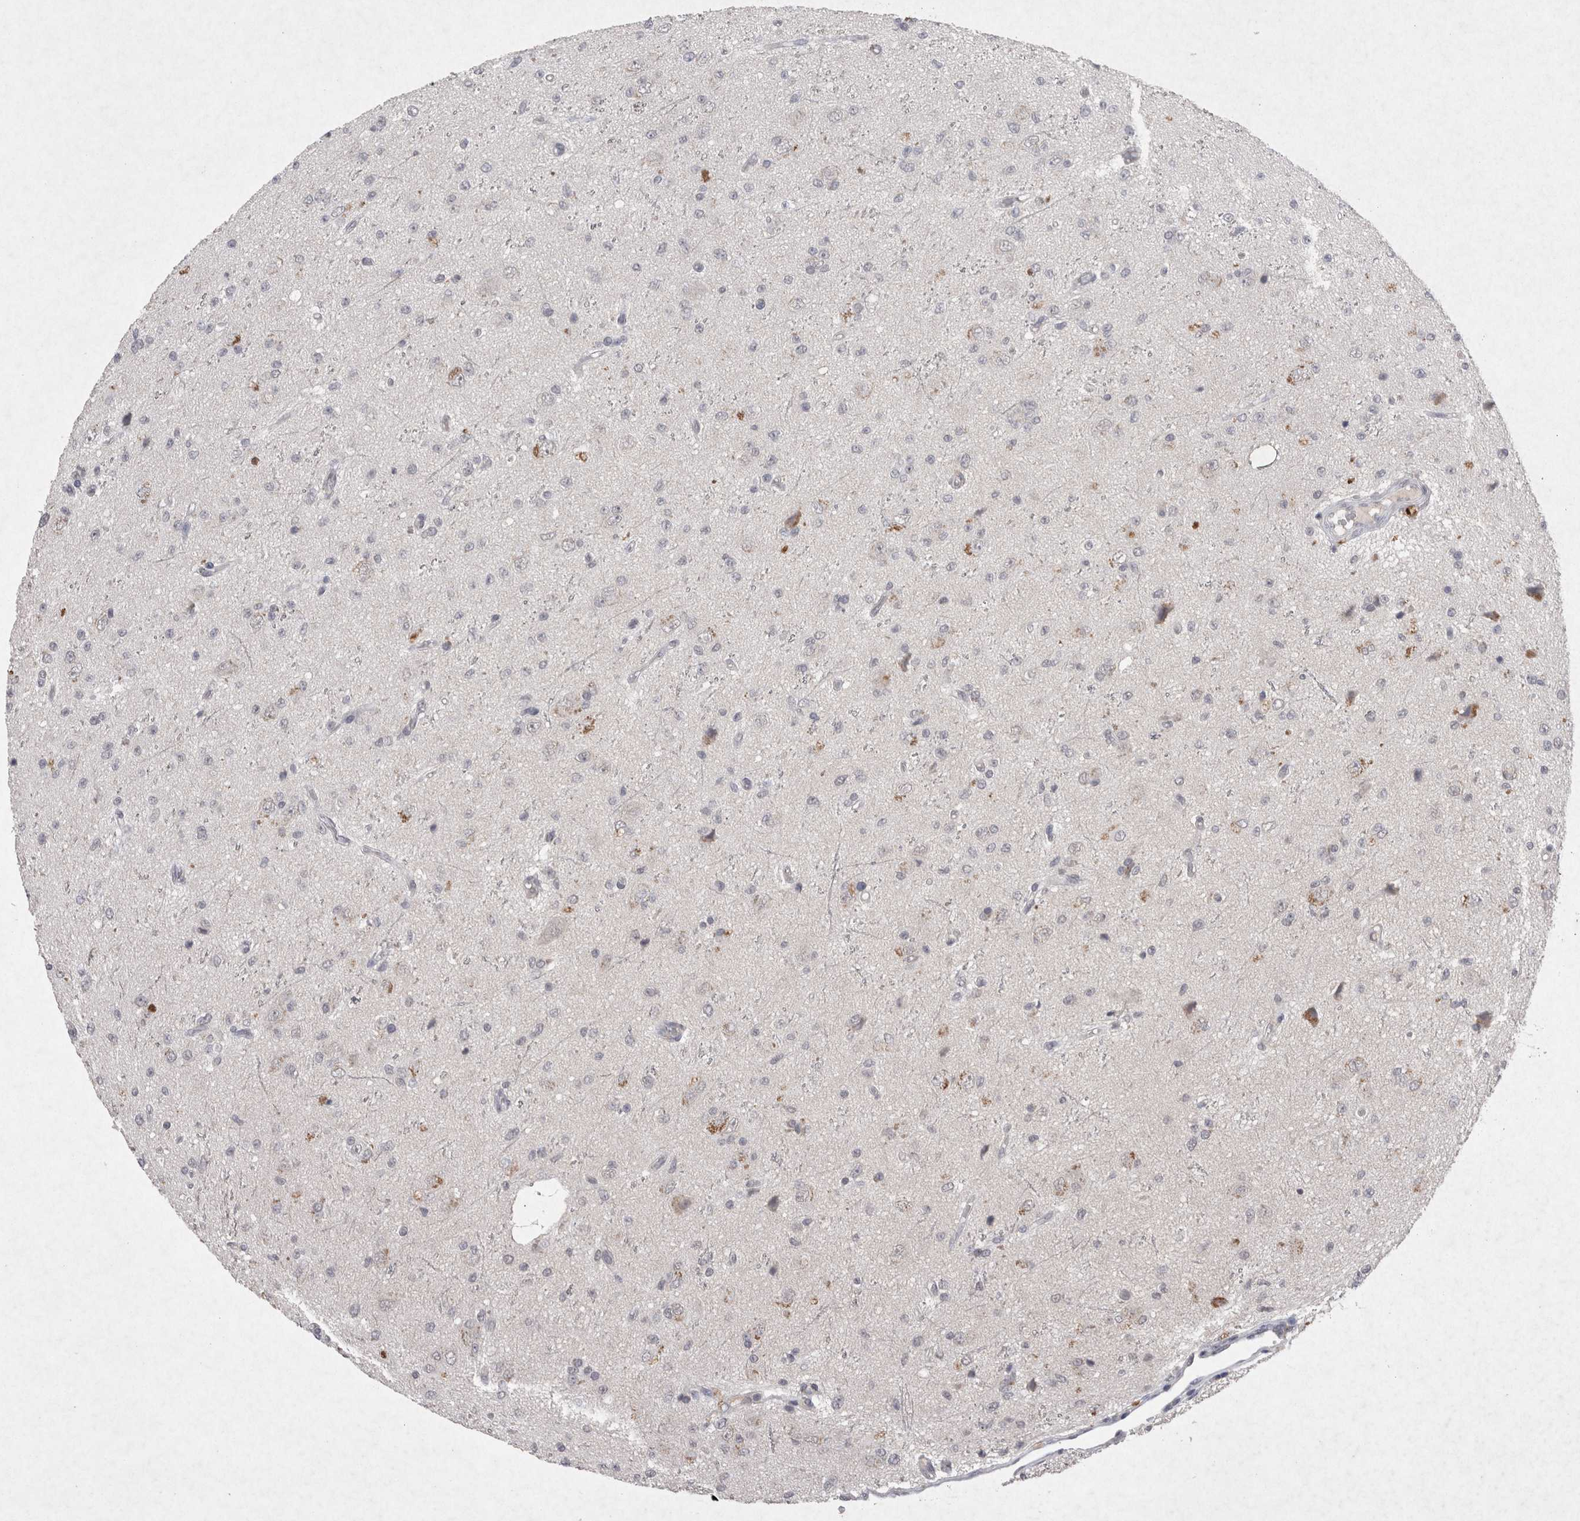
{"staining": {"intensity": "negative", "quantity": "none", "location": "none"}, "tissue": "glioma", "cell_type": "Tumor cells", "image_type": "cancer", "snomed": [{"axis": "morphology", "description": "Glioma, malignant, High grade"}, {"axis": "topography", "description": "pancreas cauda"}], "caption": "High power microscopy micrograph of an IHC micrograph of malignant glioma (high-grade), revealing no significant positivity in tumor cells. (DAB (3,3'-diaminobenzidine) immunohistochemistry with hematoxylin counter stain).", "gene": "LYVE1", "patient": {"sex": "male", "age": 60}}